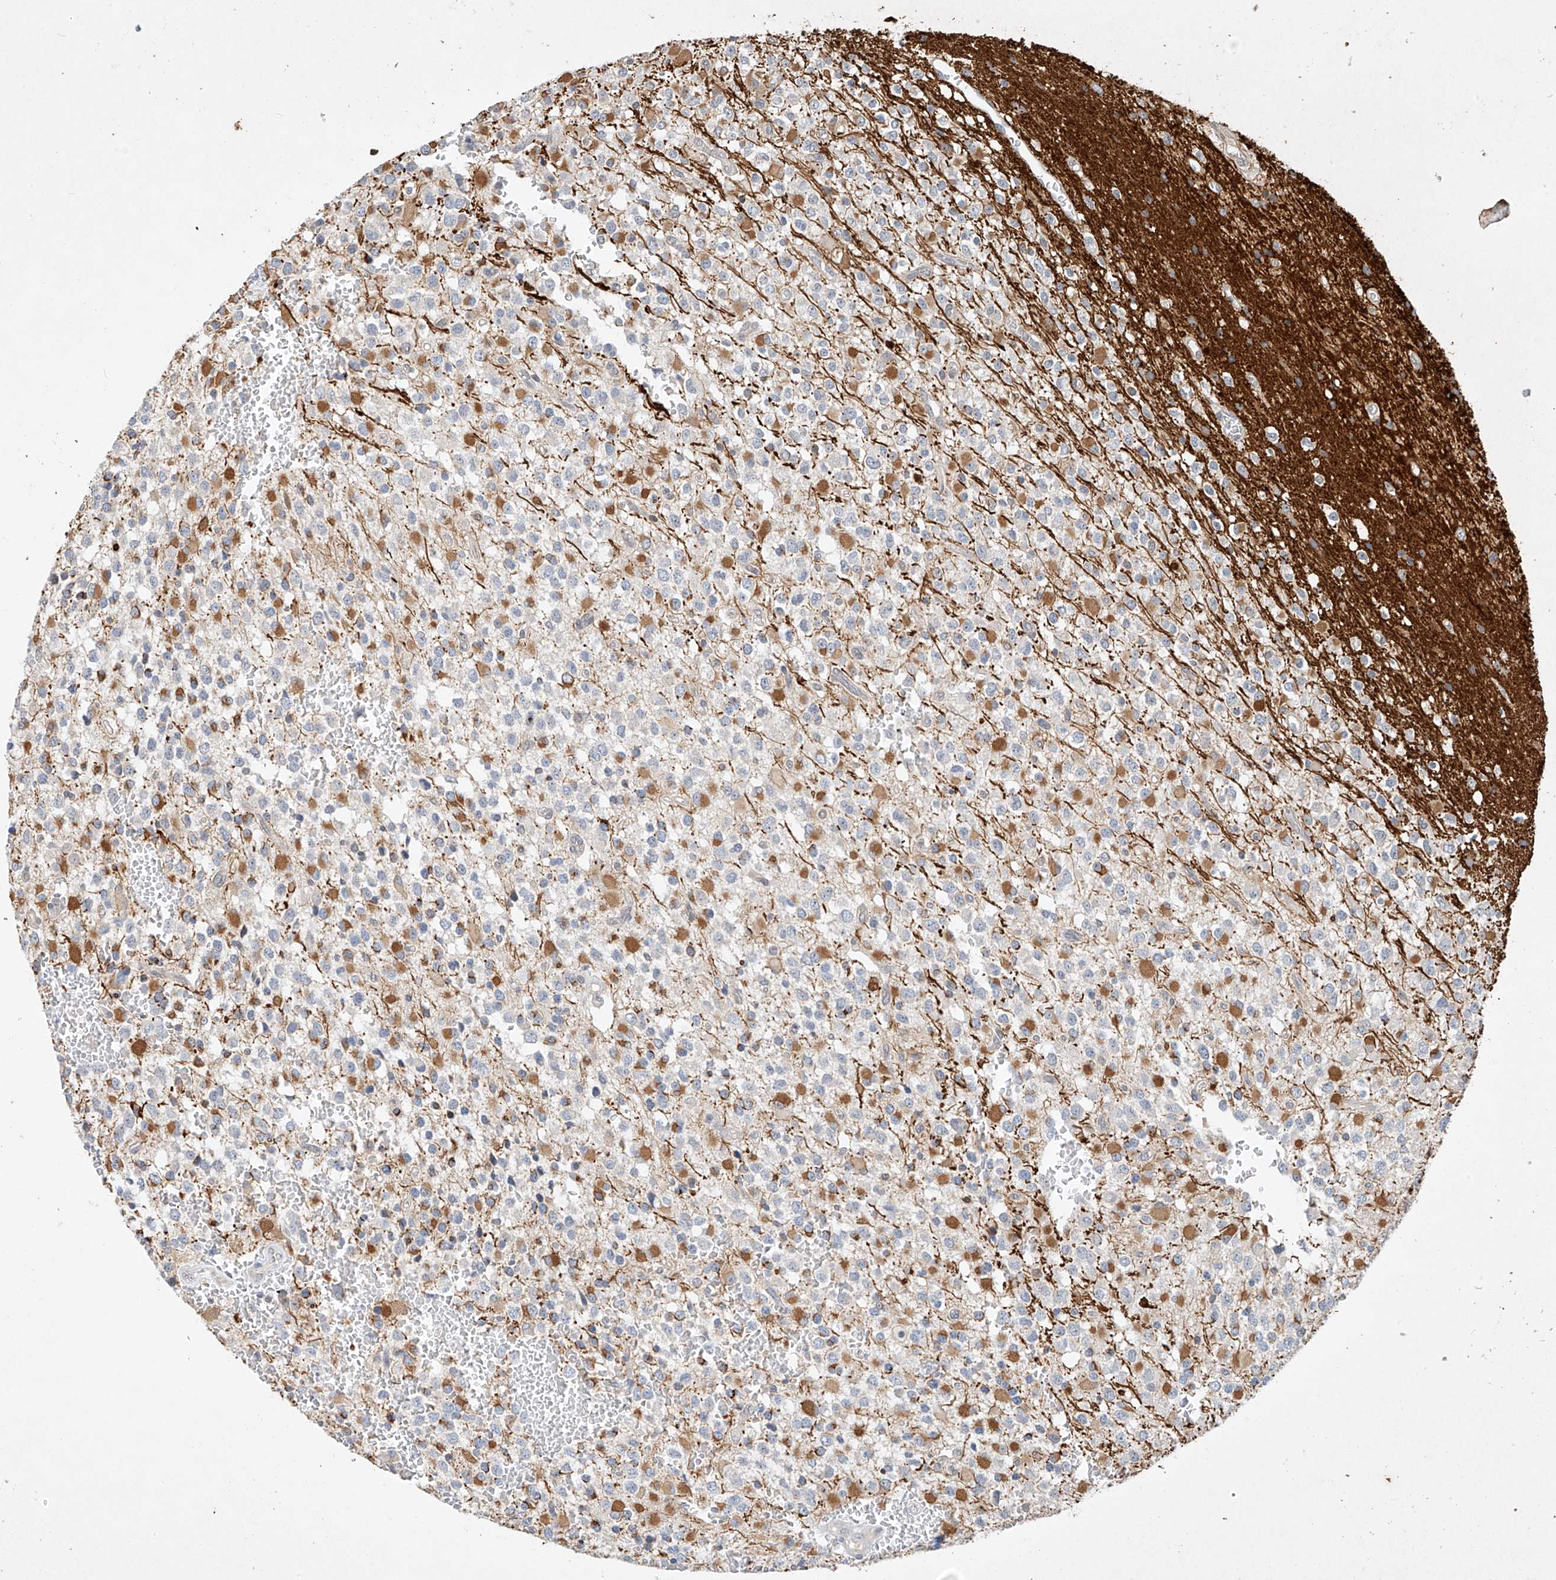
{"staining": {"intensity": "weak", "quantity": "<25%", "location": "cytoplasmic/membranous"}, "tissue": "glioma", "cell_type": "Tumor cells", "image_type": "cancer", "snomed": [{"axis": "morphology", "description": "Glioma, malignant, High grade"}, {"axis": "topography", "description": "Brain"}], "caption": "Glioma was stained to show a protein in brown. There is no significant staining in tumor cells.", "gene": "TASP1", "patient": {"sex": "male", "age": 34}}